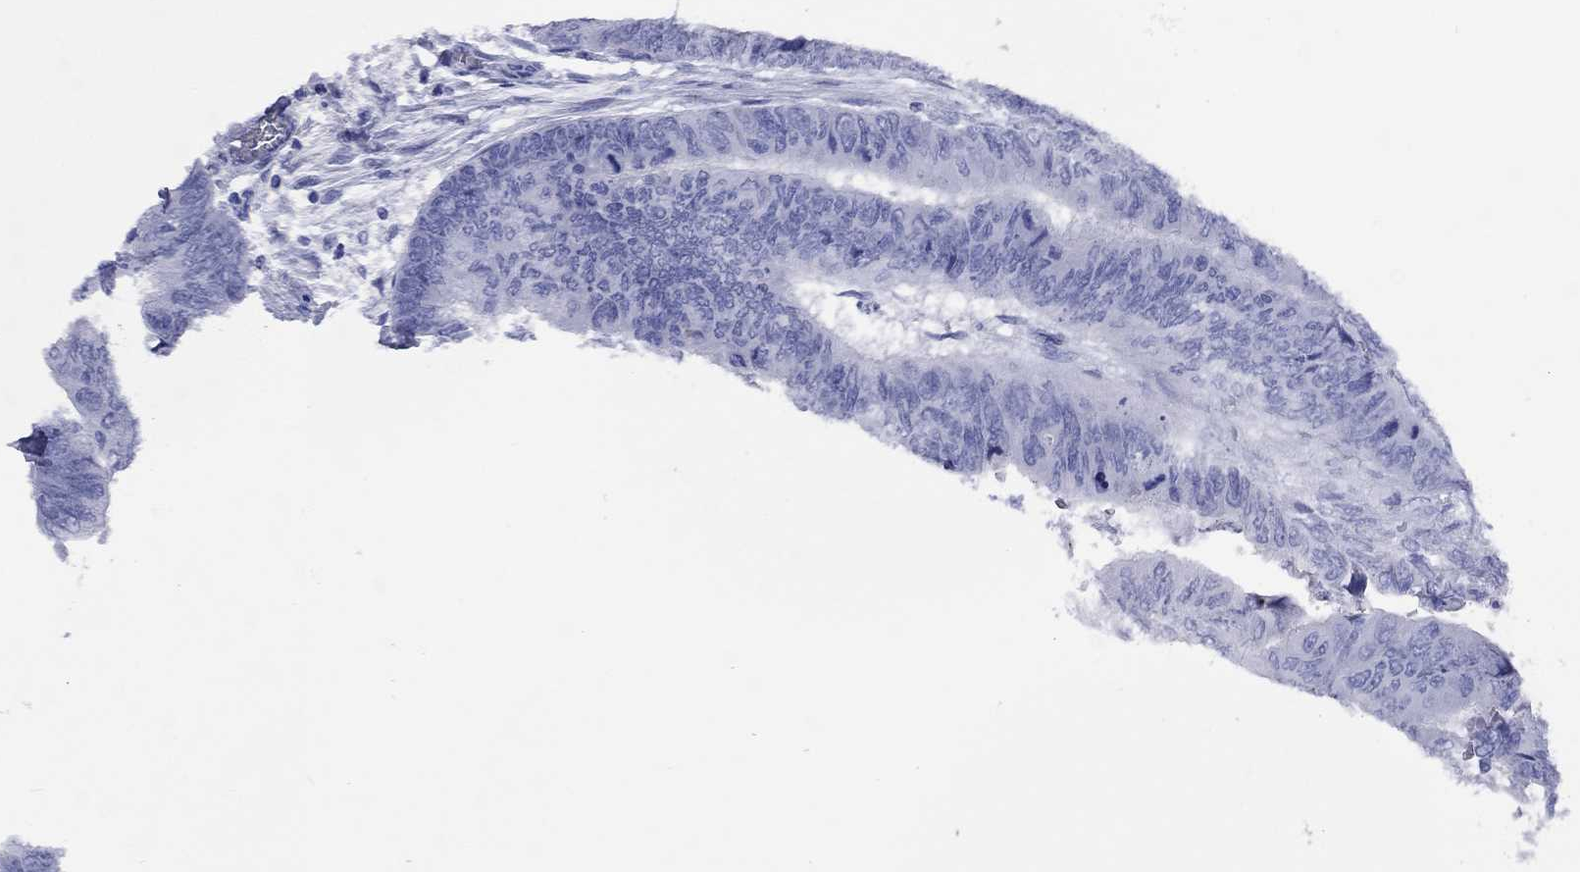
{"staining": {"intensity": "negative", "quantity": "none", "location": "none"}, "tissue": "colorectal cancer", "cell_type": "Tumor cells", "image_type": "cancer", "snomed": [{"axis": "morphology", "description": "Normal tissue, NOS"}, {"axis": "morphology", "description": "Adenocarcinoma, NOS"}, {"axis": "topography", "description": "Rectum"}, {"axis": "topography", "description": "Peripheral nerve tissue"}], "caption": "There is no significant staining in tumor cells of adenocarcinoma (colorectal).", "gene": "CCNA1", "patient": {"sex": "male", "age": 92}}